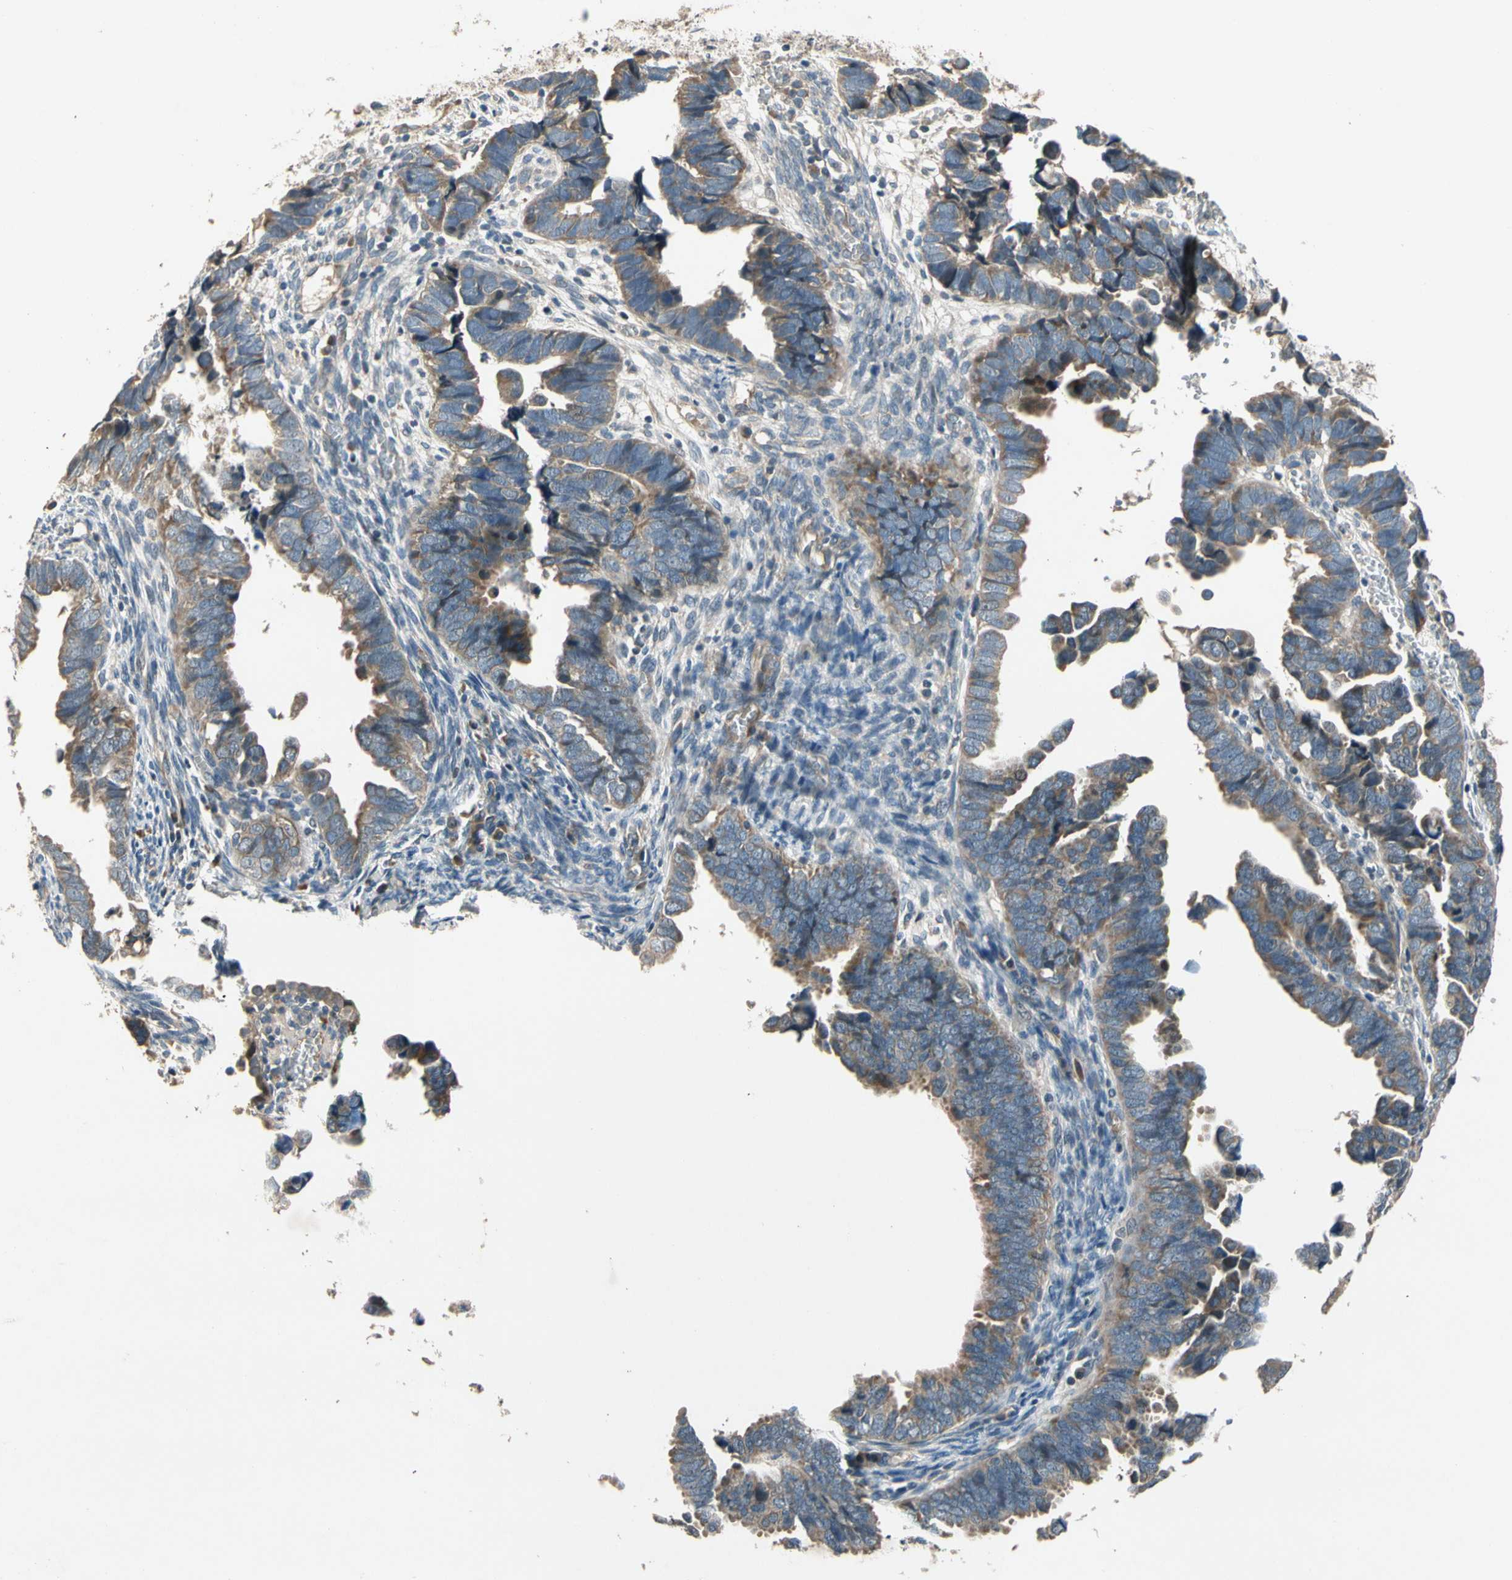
{"staining": {"intensity": "weak", "quantity": ">75%", "location": "cytoplasmic/membranous"}, "tissue": "endometrial cancer", "cell_type": "Tumor cells", "image_type": "cancer", "snomed": [{"axis": "morphology", "description": "Adenocarcinoma, NOS"}, {"axis": "topography", "description": "Endometrium"}], "caption": "Tumor cells exhibit weak cytoplasmic/membranous positivity in approximately >75% of cells in endometrial cancer.", "gene": "ALKBH3", "patient": {"sex": "female", "age": 75}}